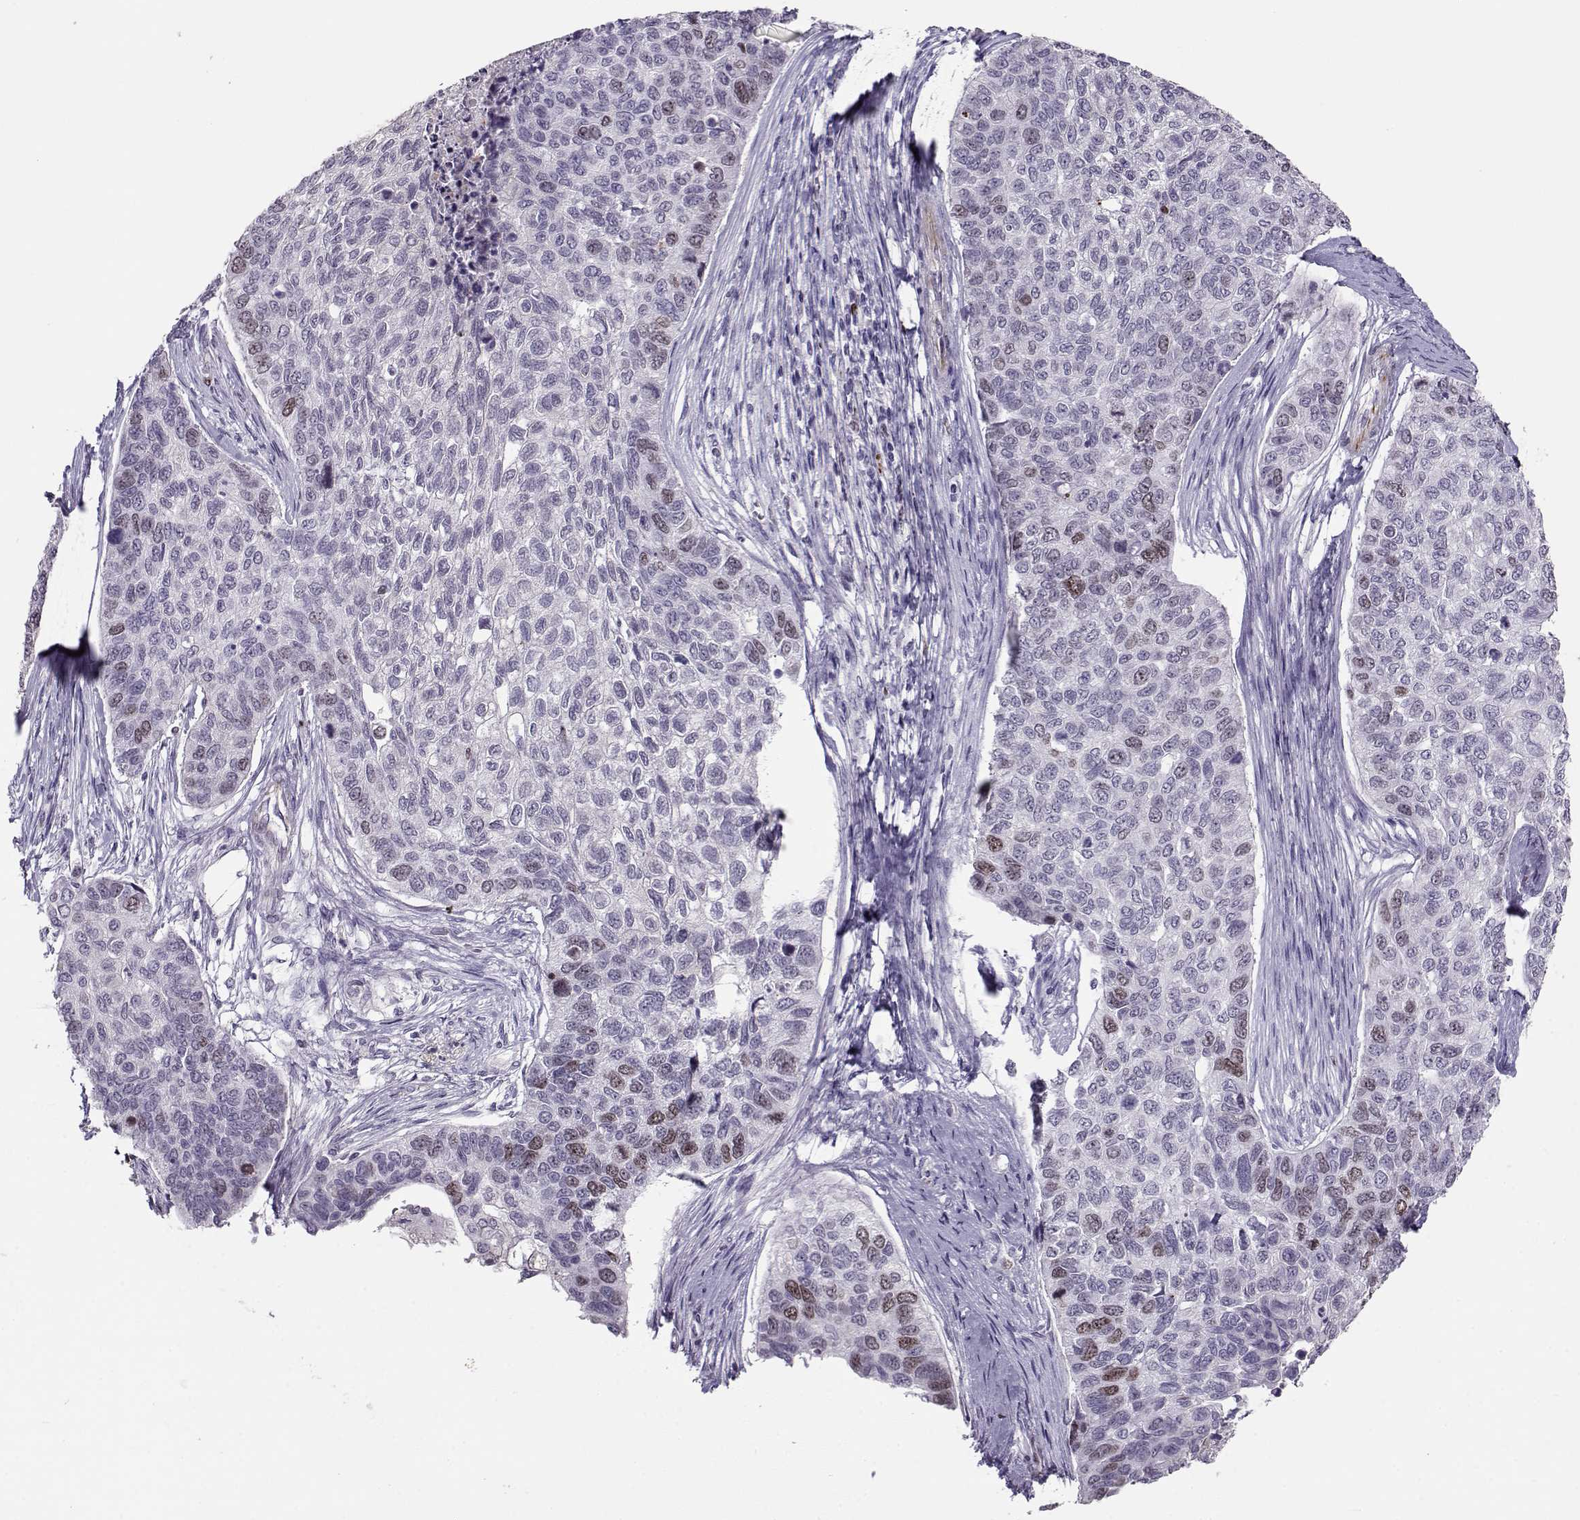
{"staining": {"intensity": "weak", "quantity": "<25%", "location": "nuclear"}, "tissue": "lung cancer", "cell_type": "Tumor cells", "image_type": "cancer", "snomed": [{"axis": "morphology", "description": "Squamous cell carcinoma, NOS"}, {"axis": "topography", "description": "Lung"}], "caption": "An immunohistochemistry (IHC) micrograph of squamous cell carcinoma (lung) is shown. There is no staining in tumor cells of squamous cell carcinoma (lung).", "gene": "NPW", "patient": {"sex": "male", "age": 69}}